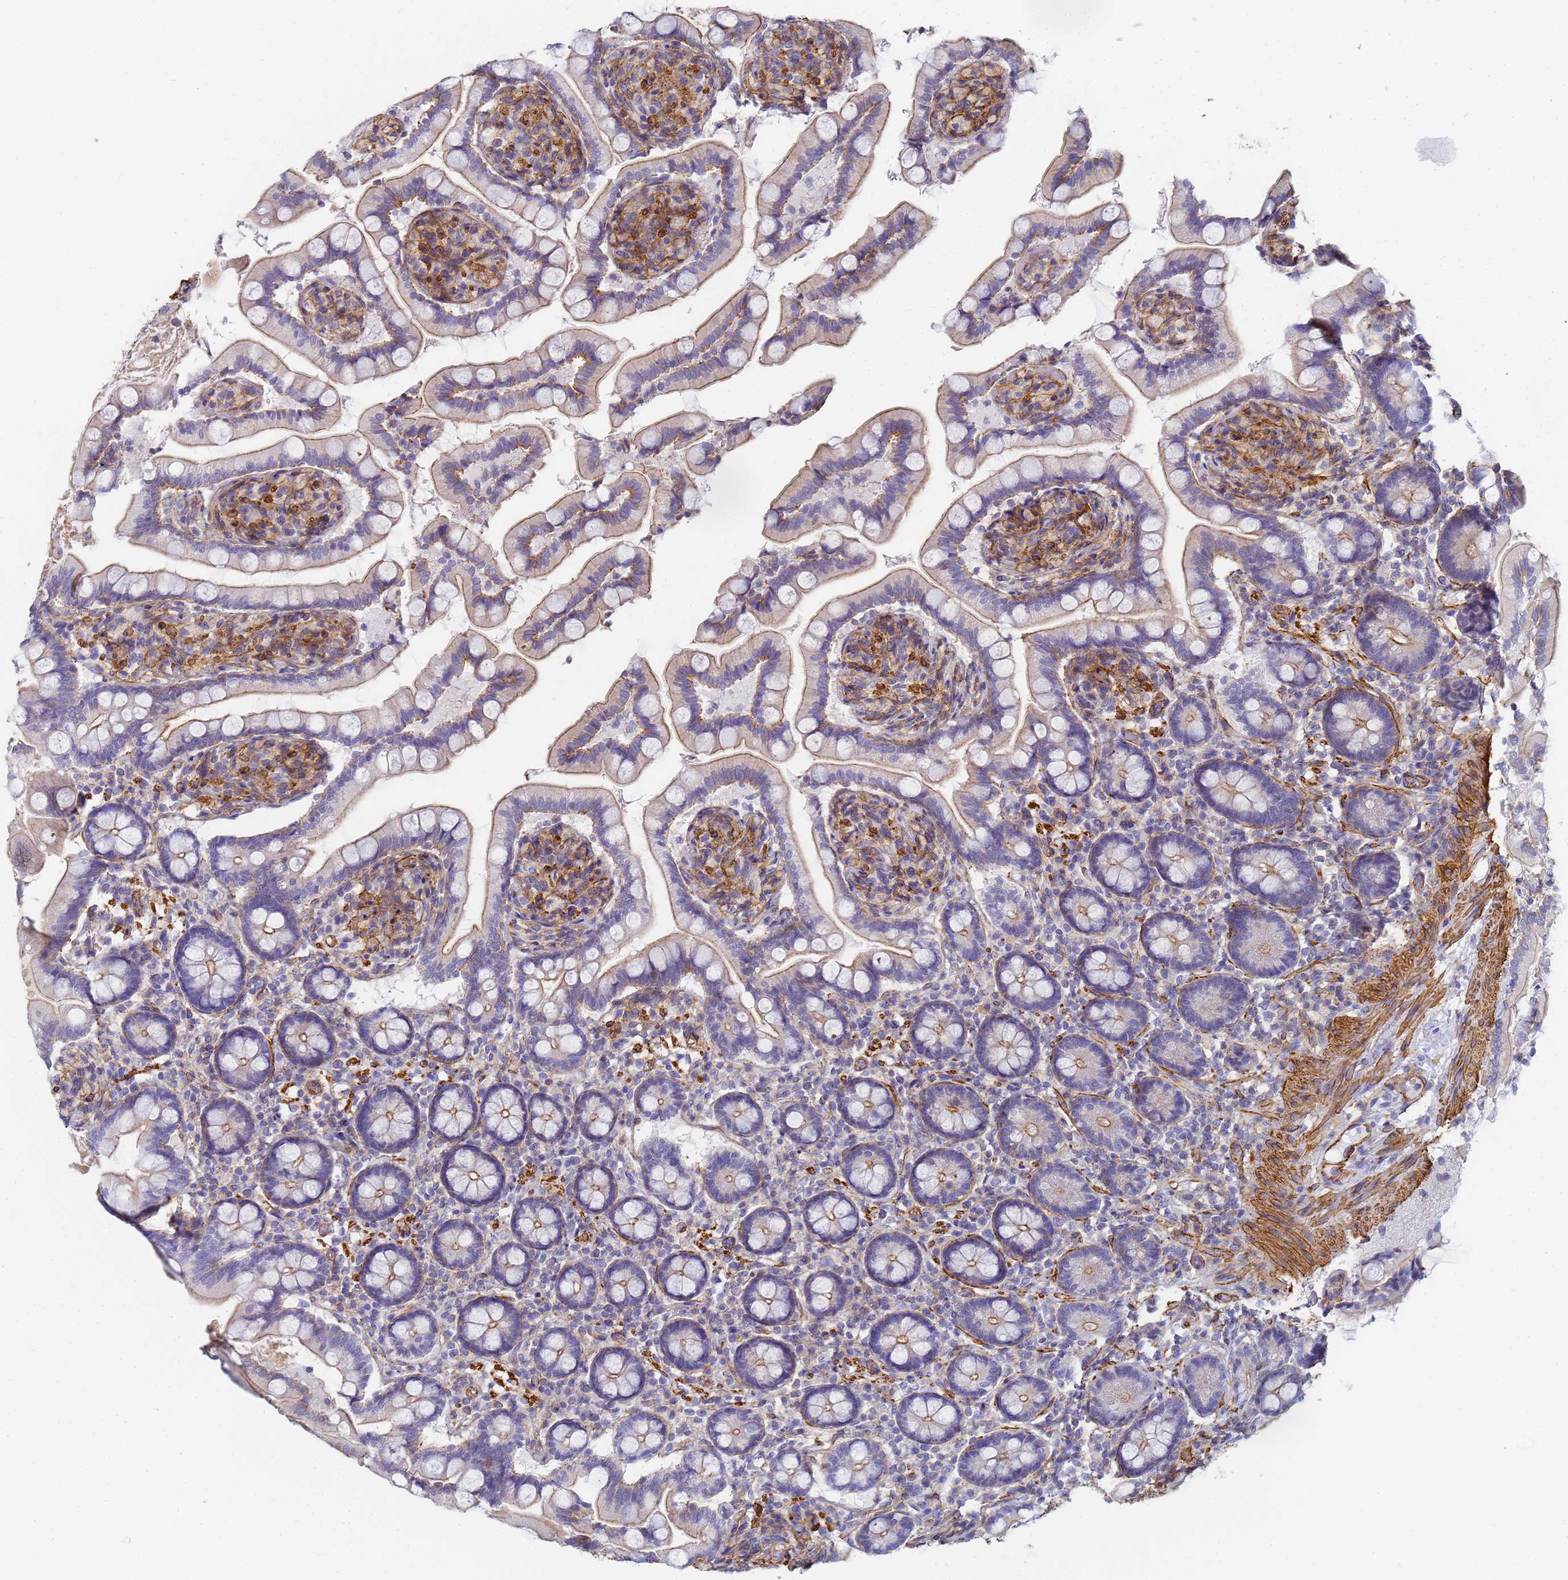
{"staining": {"intensity": "moderate", "quantity": "25%-75%", "location": "cytoplasmic/membranous"}, "tissue": "small intestine", "cell_type": "Glandular cells", "image_type": "normal", "snomed": [{"axis": "morphology", "description": "Normal tissue, NOS"}, {"axis": "topography", "description": "Small intestine"}], "caption": "High-magnification brightfield microscopy of unremarkable small intestine stained with DAB (brown) and counterstained with hematoxylin (blue). glandular cells exhibit moderate cytoplasmic/membranous expression is appreciated in about25%-75% of cells.", "gene": "TPM1", "patient": {"sex": "female", "age": 64}}